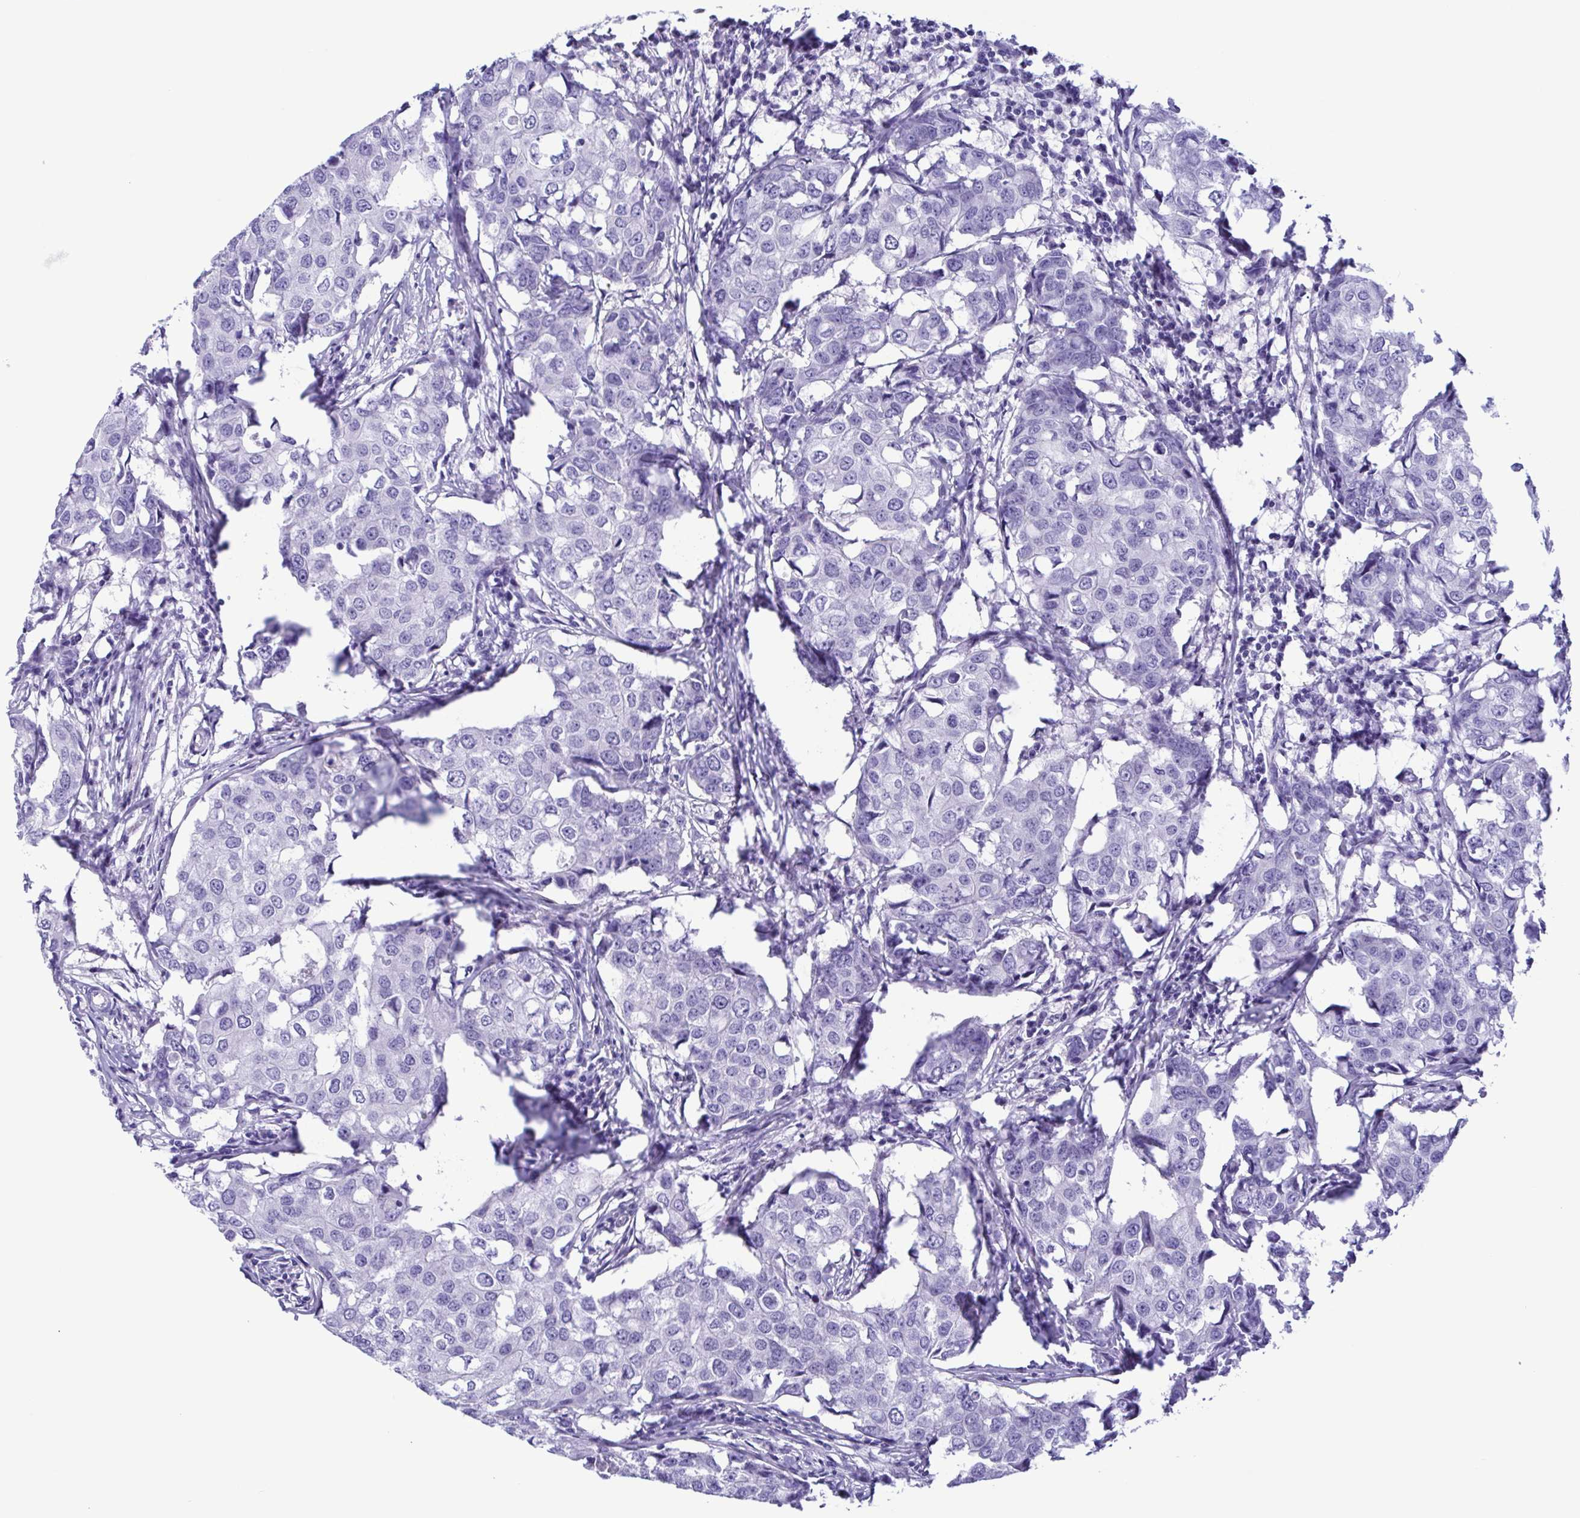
{"staining": {"intensity": "negative", "quantity": "none", "location": "none"}, "tissue": "breast cancer", "cell_type": "Tumor cells", "image_type": "cancer", "snomed": [{"axis": "morphology", "description": "Duct carcinoma"}, {"axis": "topography", "description": "Breast"}], "caption": "Immunohistochemistry (IHC) photomicrograph of infiltrating ductal carcinoma (breast) stained for a protein (brown), which demonstrates no expression in tumor cells. (DAB (3,3'-diaminobenzidine) immunohistochemistry, high magnification).", "gene": "TSPY2", "patient": {"sex": "female", "age": 27}}